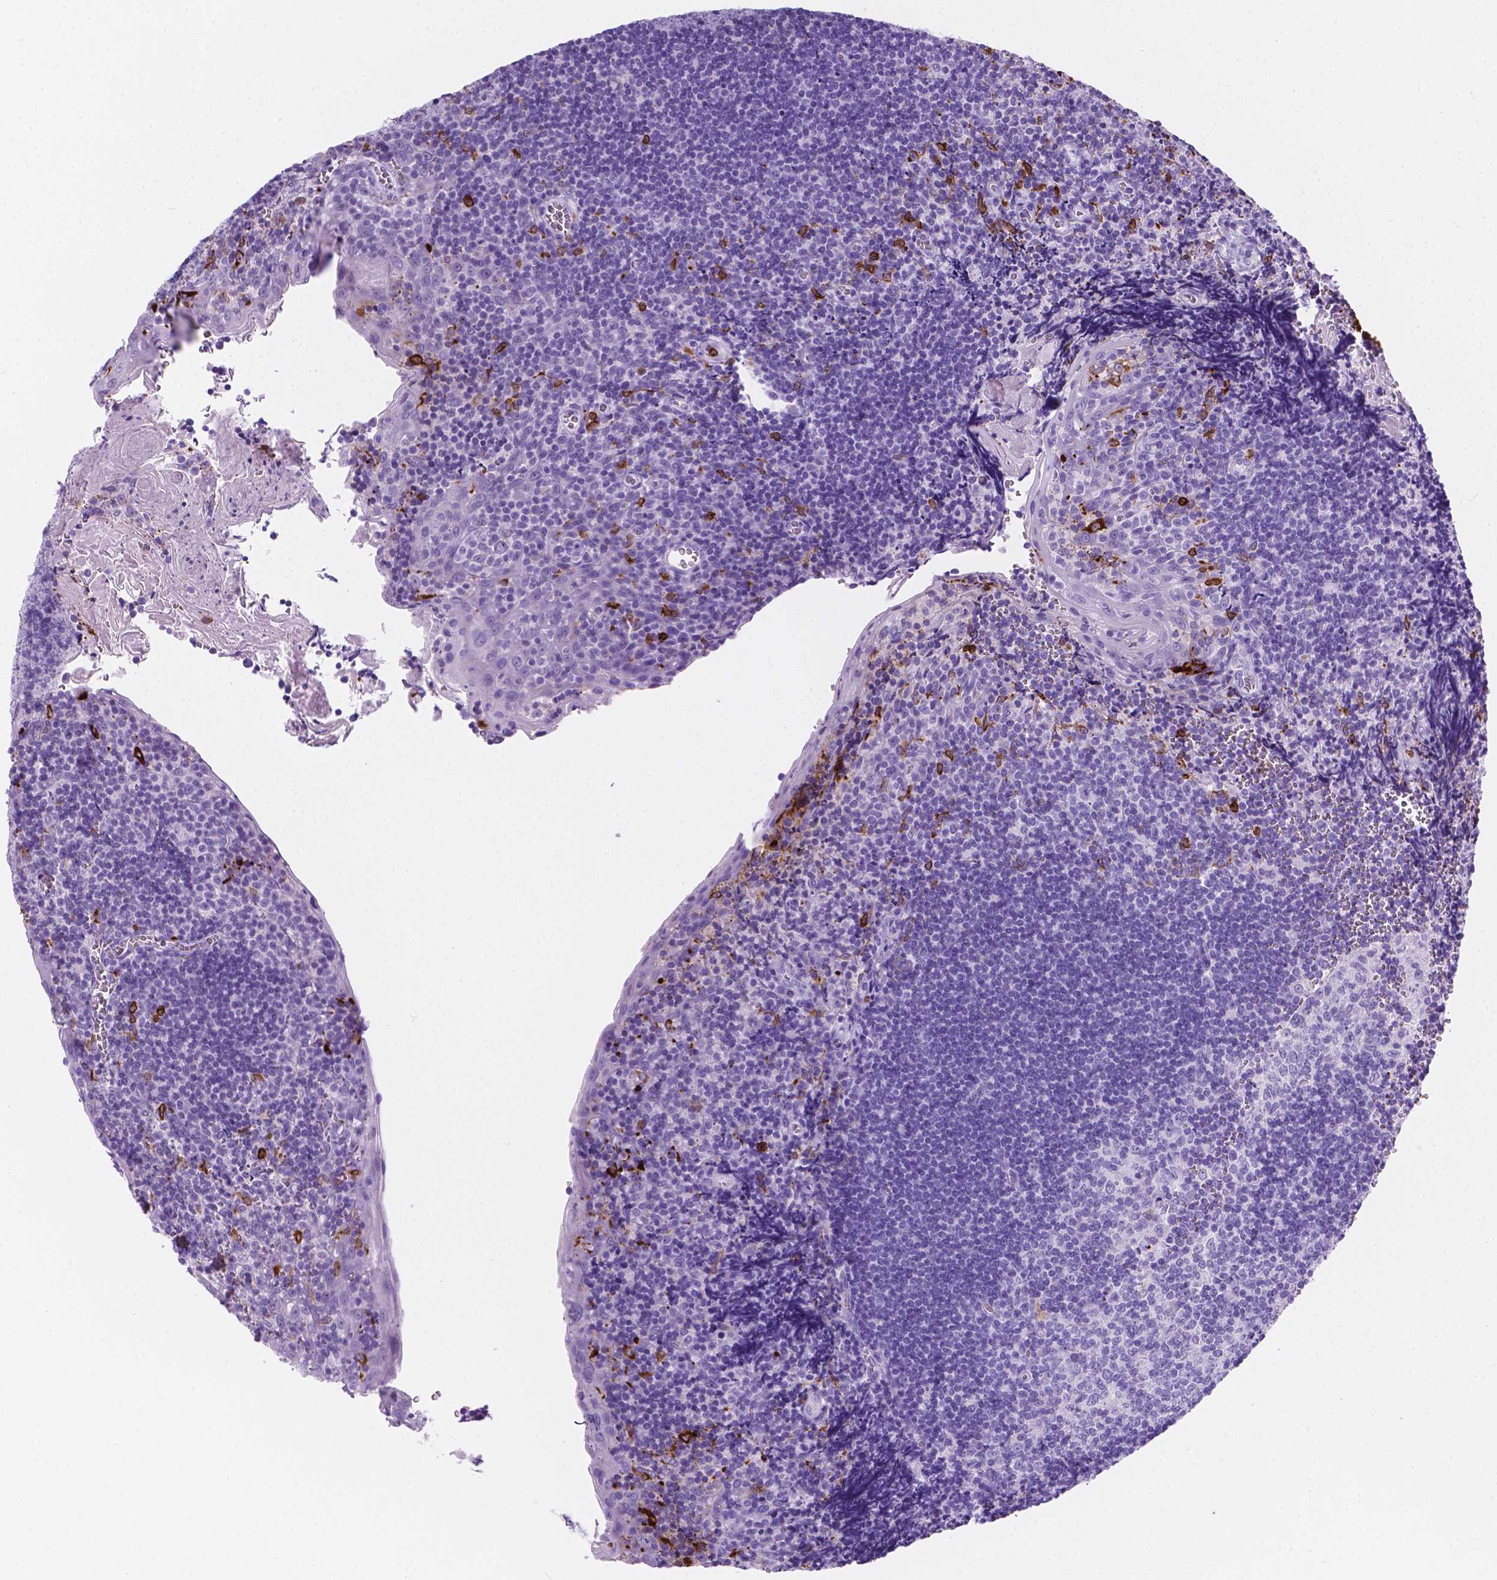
{"staining": {"intensity": "negative", "quantity": "none", "location": "none"}, "tissue": "tonsil", "cell_type": "Germinal center cells", "image_type": "normal", "snomed": [{"axis": "morphology", "description": "Normal tissue, NOS"}, {"axis": "morphology", "description": "Inflammation, NOS"}, {"axis": "topography", "description": "Tonsil"}], "caption": "IHC histopathology image of normal tonsil: human tonsil stained with DAB (3,3'-diaminobenzidine) displays no significant protein staining in germinal center cells.", "gene": "MACF1", "patient": {"sex": "female", "age": 31}}